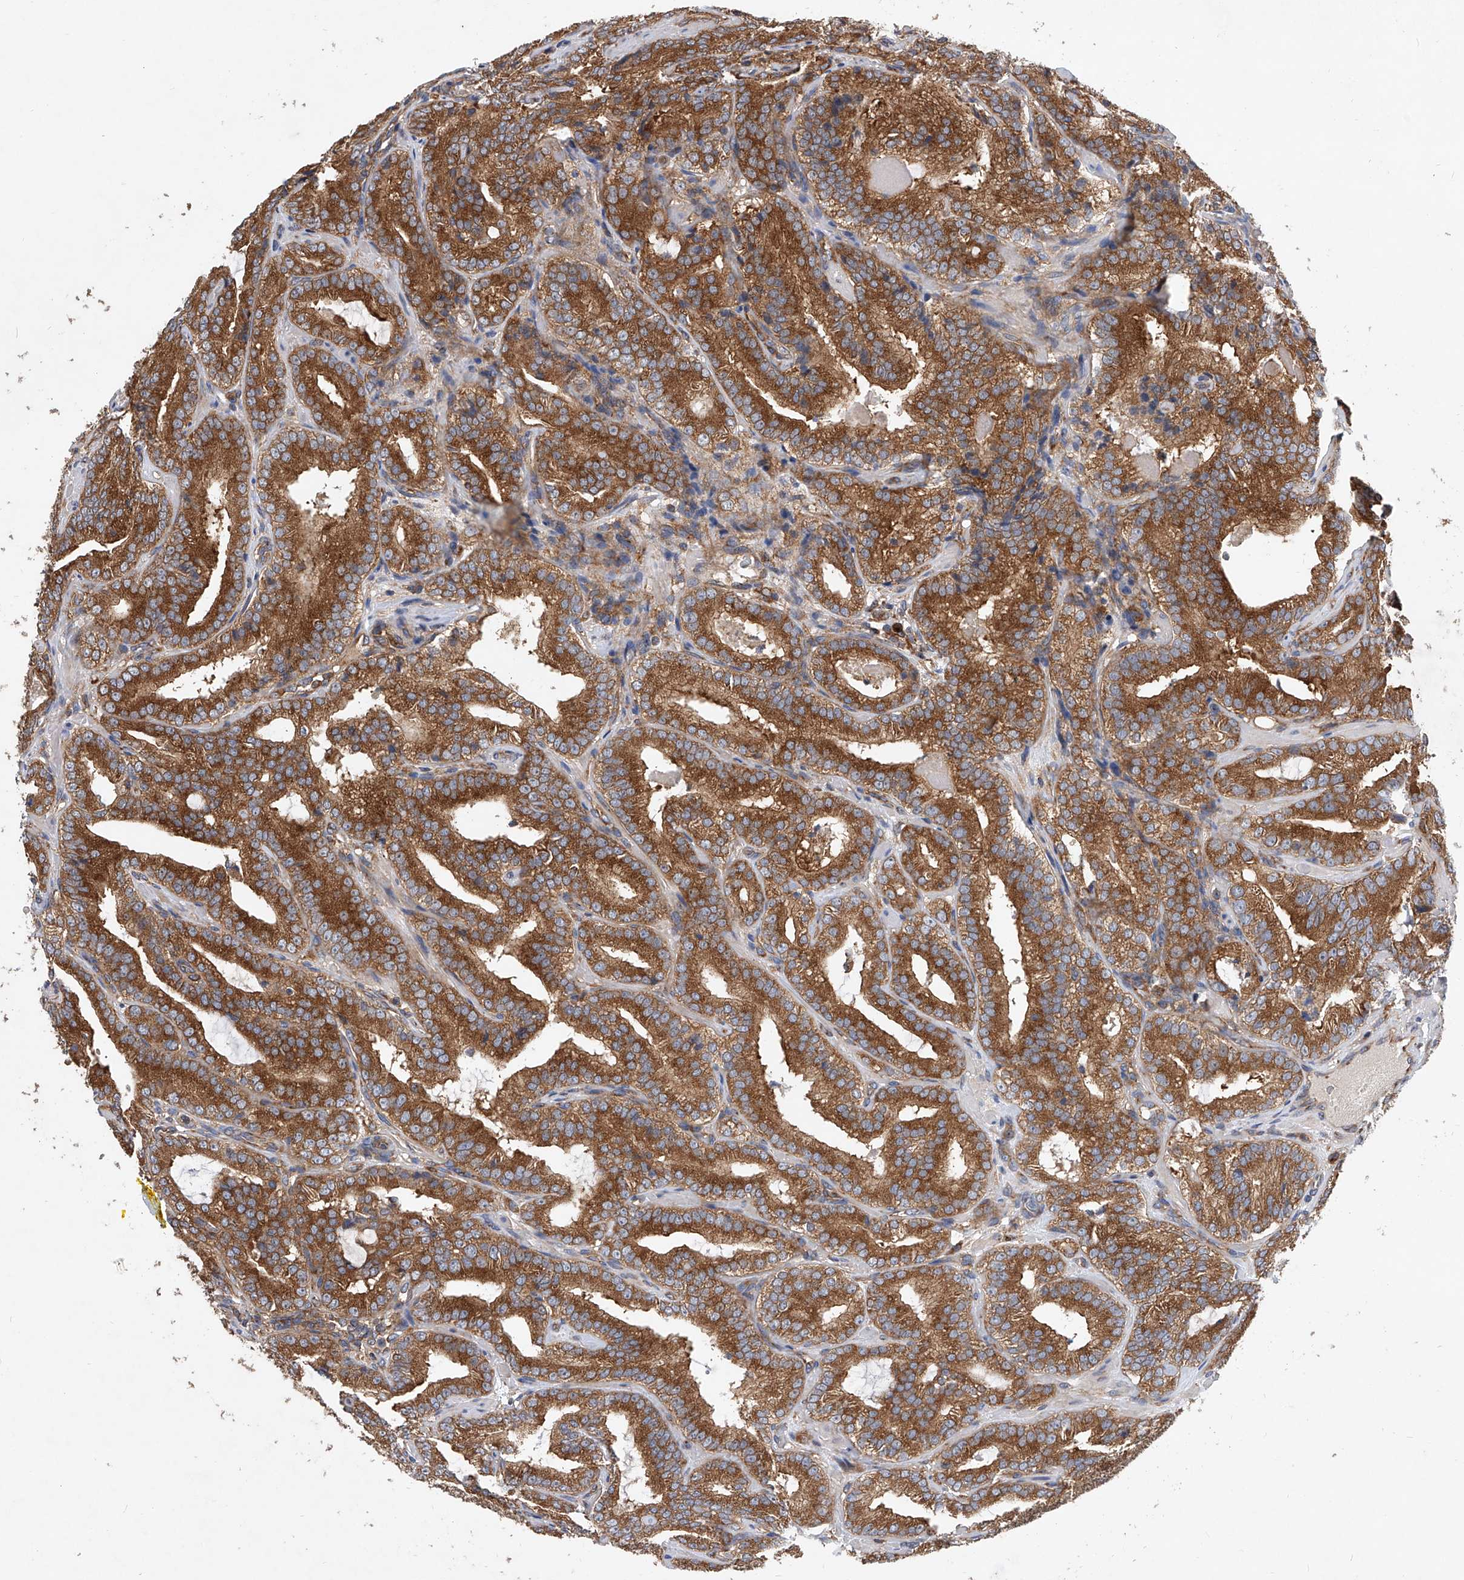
{"staining": {"intensity": "strong", "quantity": ">75%", "location": "cytoplasmic/membranous"}, "tissue": "prostate cancer", "cell_type": "Tumor cells", "image_type": "cancer", "snomed": [{"axis": "morphology", "description": "Adenocarcinoma, High grade"}, {"axis": "topography", "description": "Prostate"}], "caption": "This histopathology image exhibits prostate adenocarcinoma (high-grade) stained with immunohistochemistry (IHC) to label a protein in brown. The cytoplasmic/membranous of tumor cells show strong positivity for the protein. Nuclei are counter-stained blue.", "gene": "CFAP410", "patient": {"sex": "male", "age": 57}}